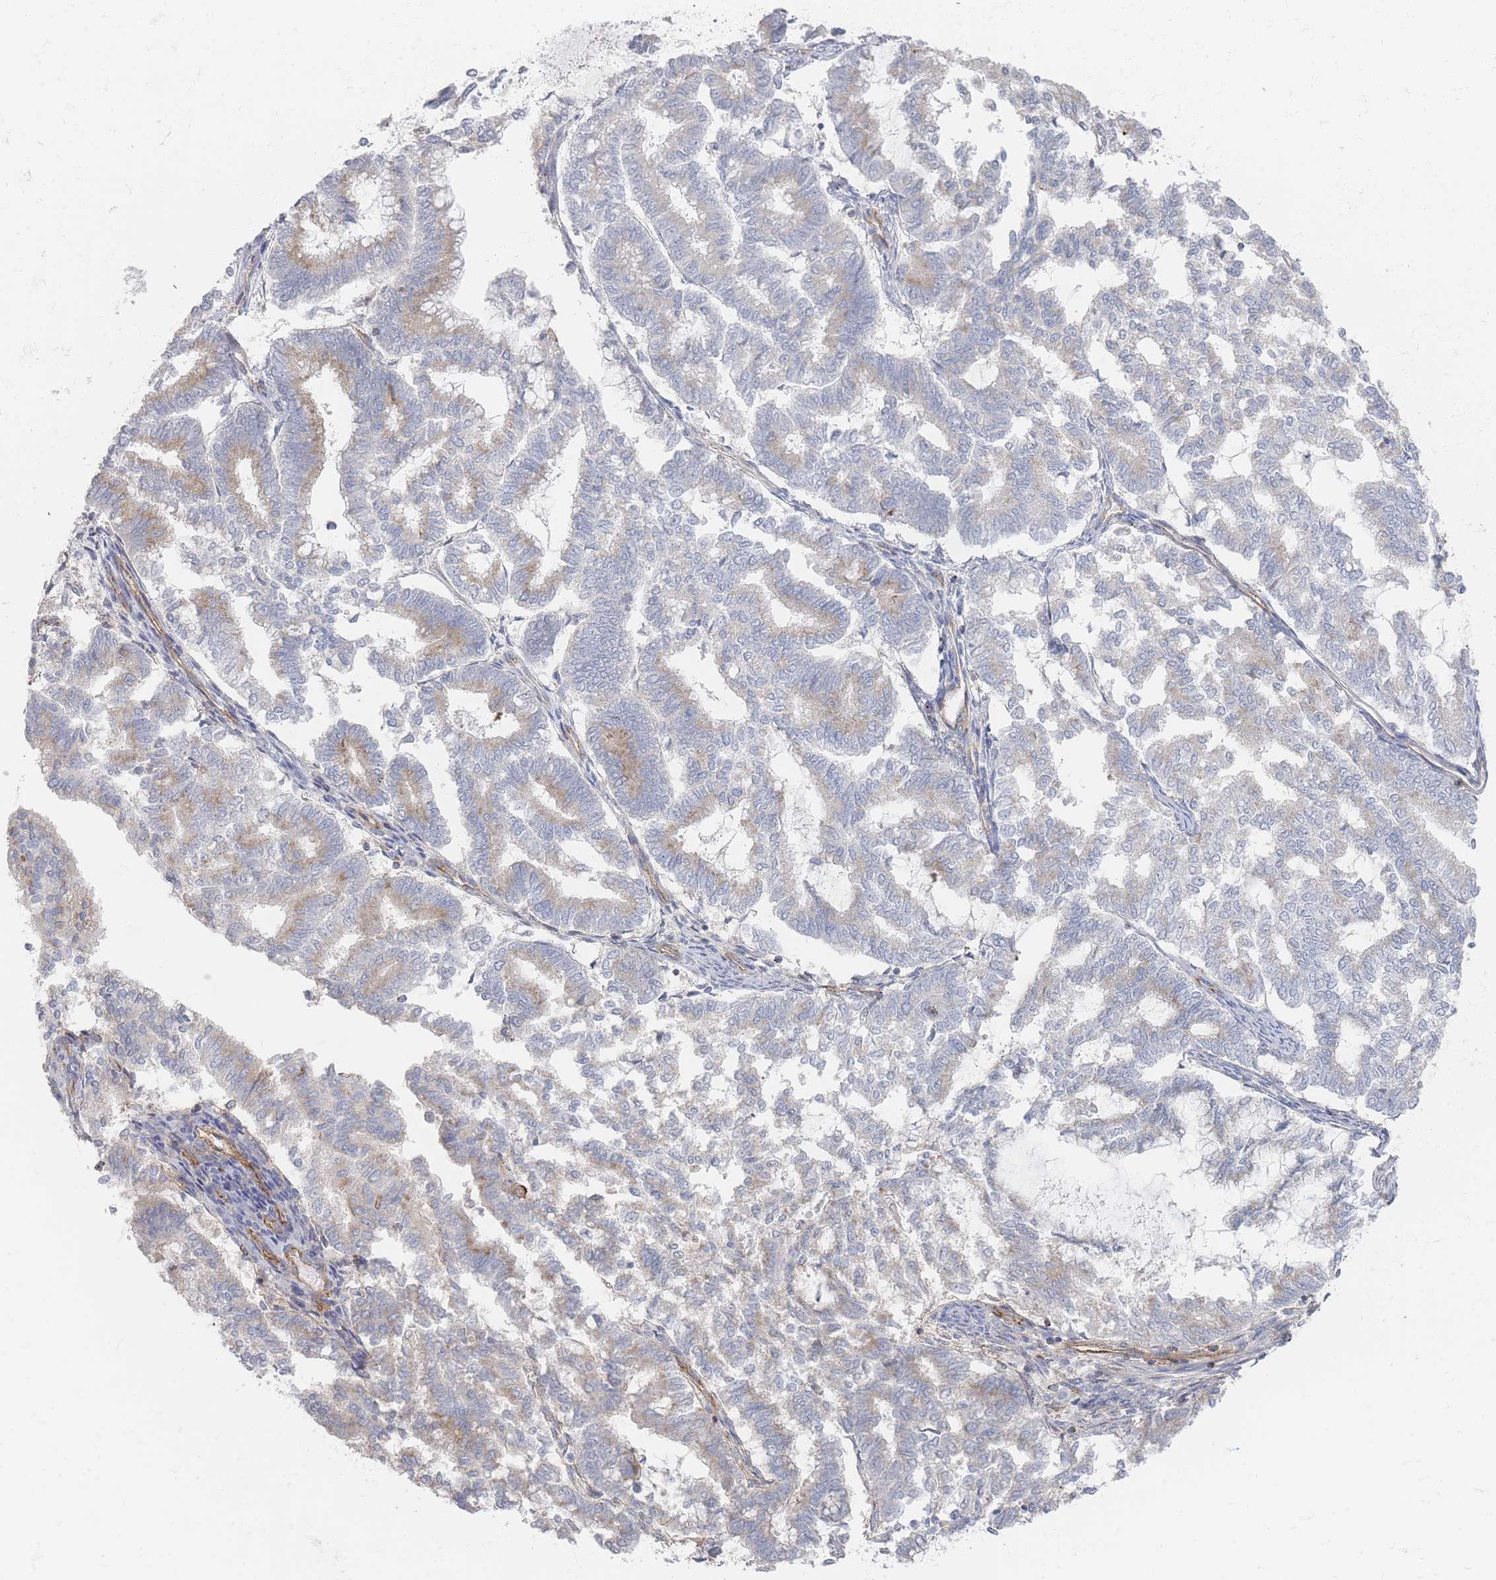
{"staining": {"intensity": "weak", "quantity": "25%-75%", "location": "cytoplasmic/membranous"}, "tissue": "endometrial cancer", "cell_type": "Tumor cells", "image_type": "cancer", "snomed": [{"axis": "morphology", "description": "Adenocarcinoma, NOS"}, {"axis": "topography", "description": "Endometrium"}], "caption": "Endometrial adenocarcinoma stained with DAB (3,3'-diaminobenzidine) immunohistochemistry (IHC) exhibits low levels of weak cytoplasmic/membranous staining in approximately 25%-75% of tumor cells.", "gene": "GNB1", "patient": {"sex": "female", "age": 79}}